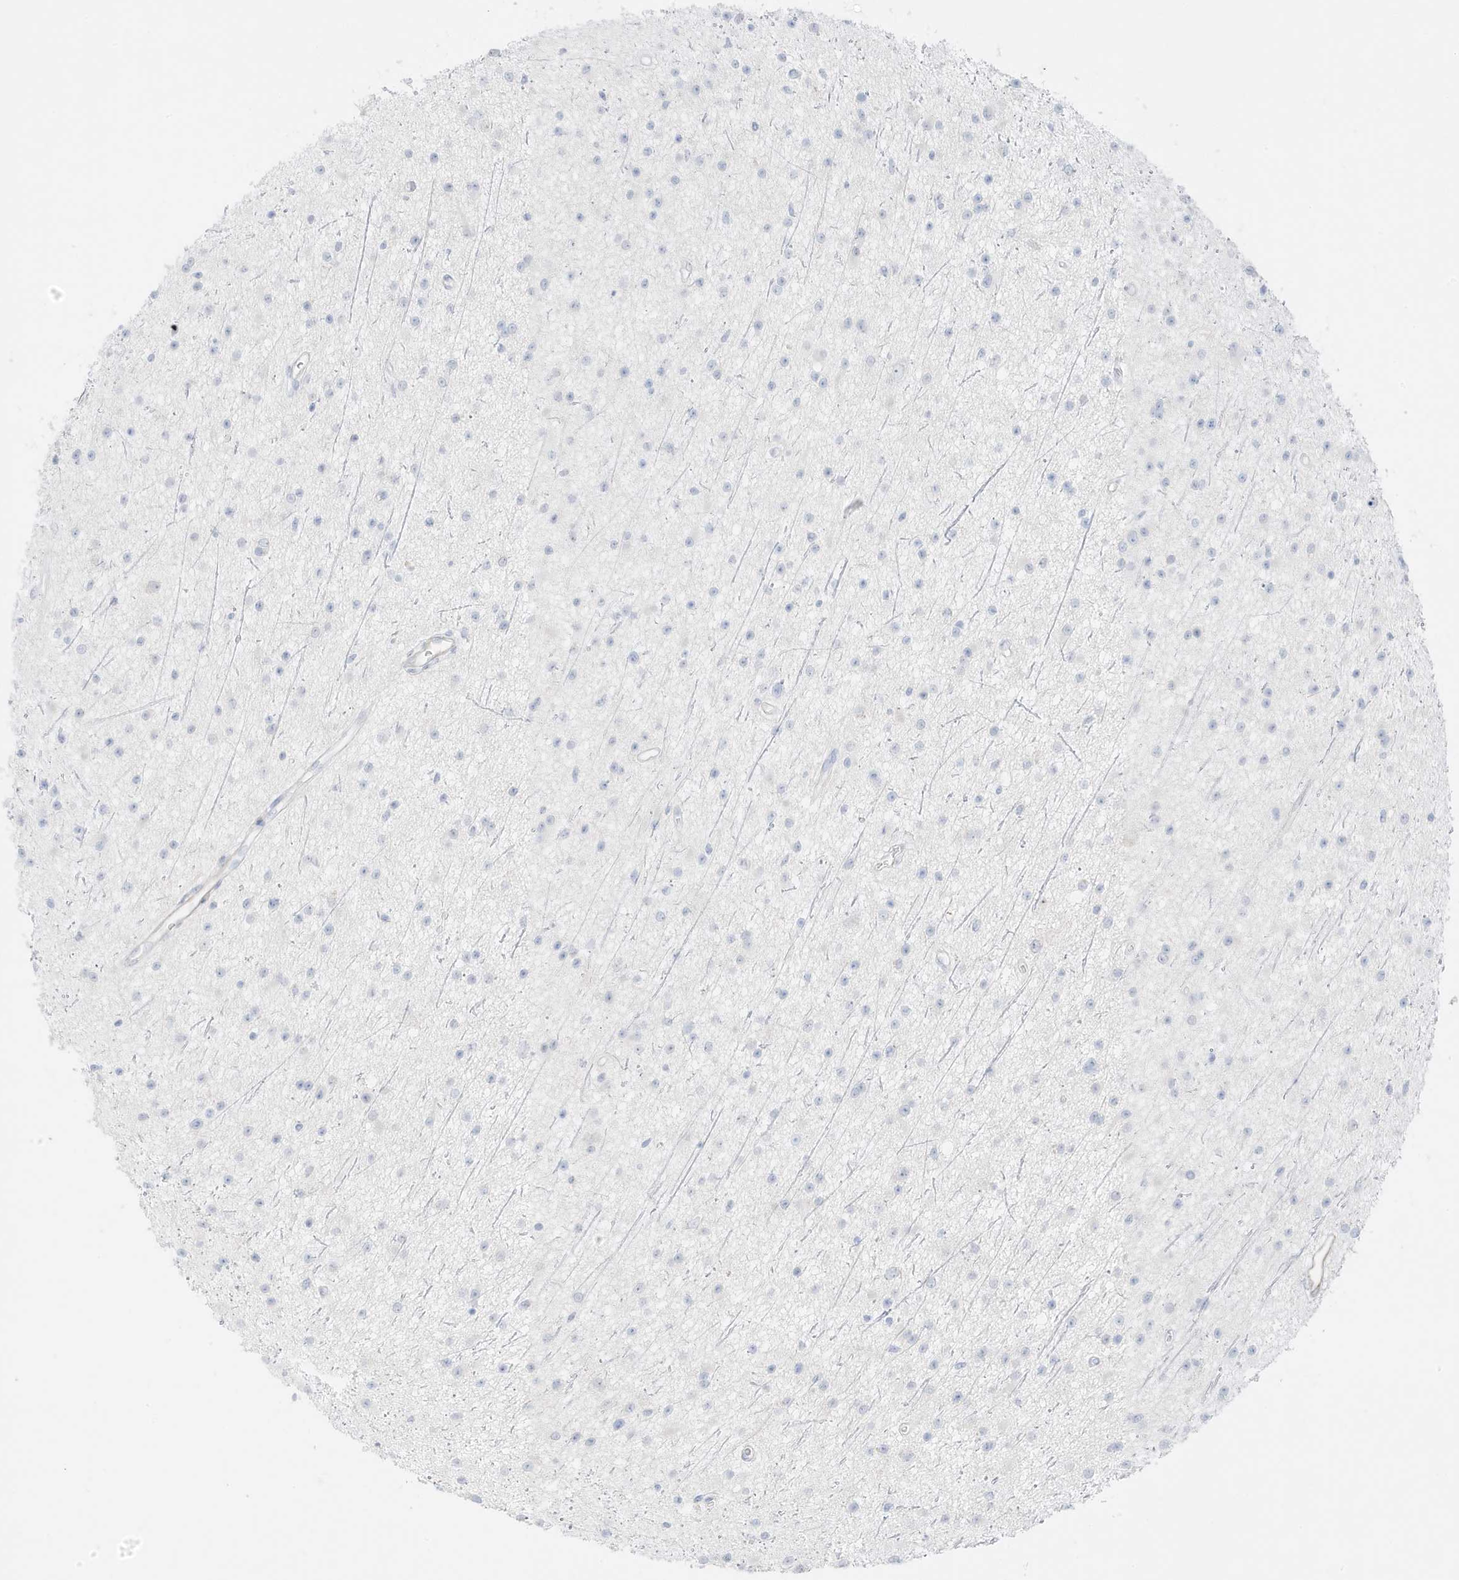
{"staining": {"intensity": "negative", "quantity": "none", "location": "none"}, "tissue": "glioma", "cell_type": "Tumor cells", "image_type": "cancer", "snomed": [{"axis": "morphology", "description": "Glioma, malignant, Low grade"}, {"axis": "topography", "description": "Cerebral cortex"}], "caption": "DAB immunohistochemical staining of human glioma exhibits no significant expression in tumor cells. (DAB immunohistochemistry (IHC) visualized using brightfield microscopy, high magnification).", "gene": "SLC22A13", "patient": {"sex": "female", "age": 39}}